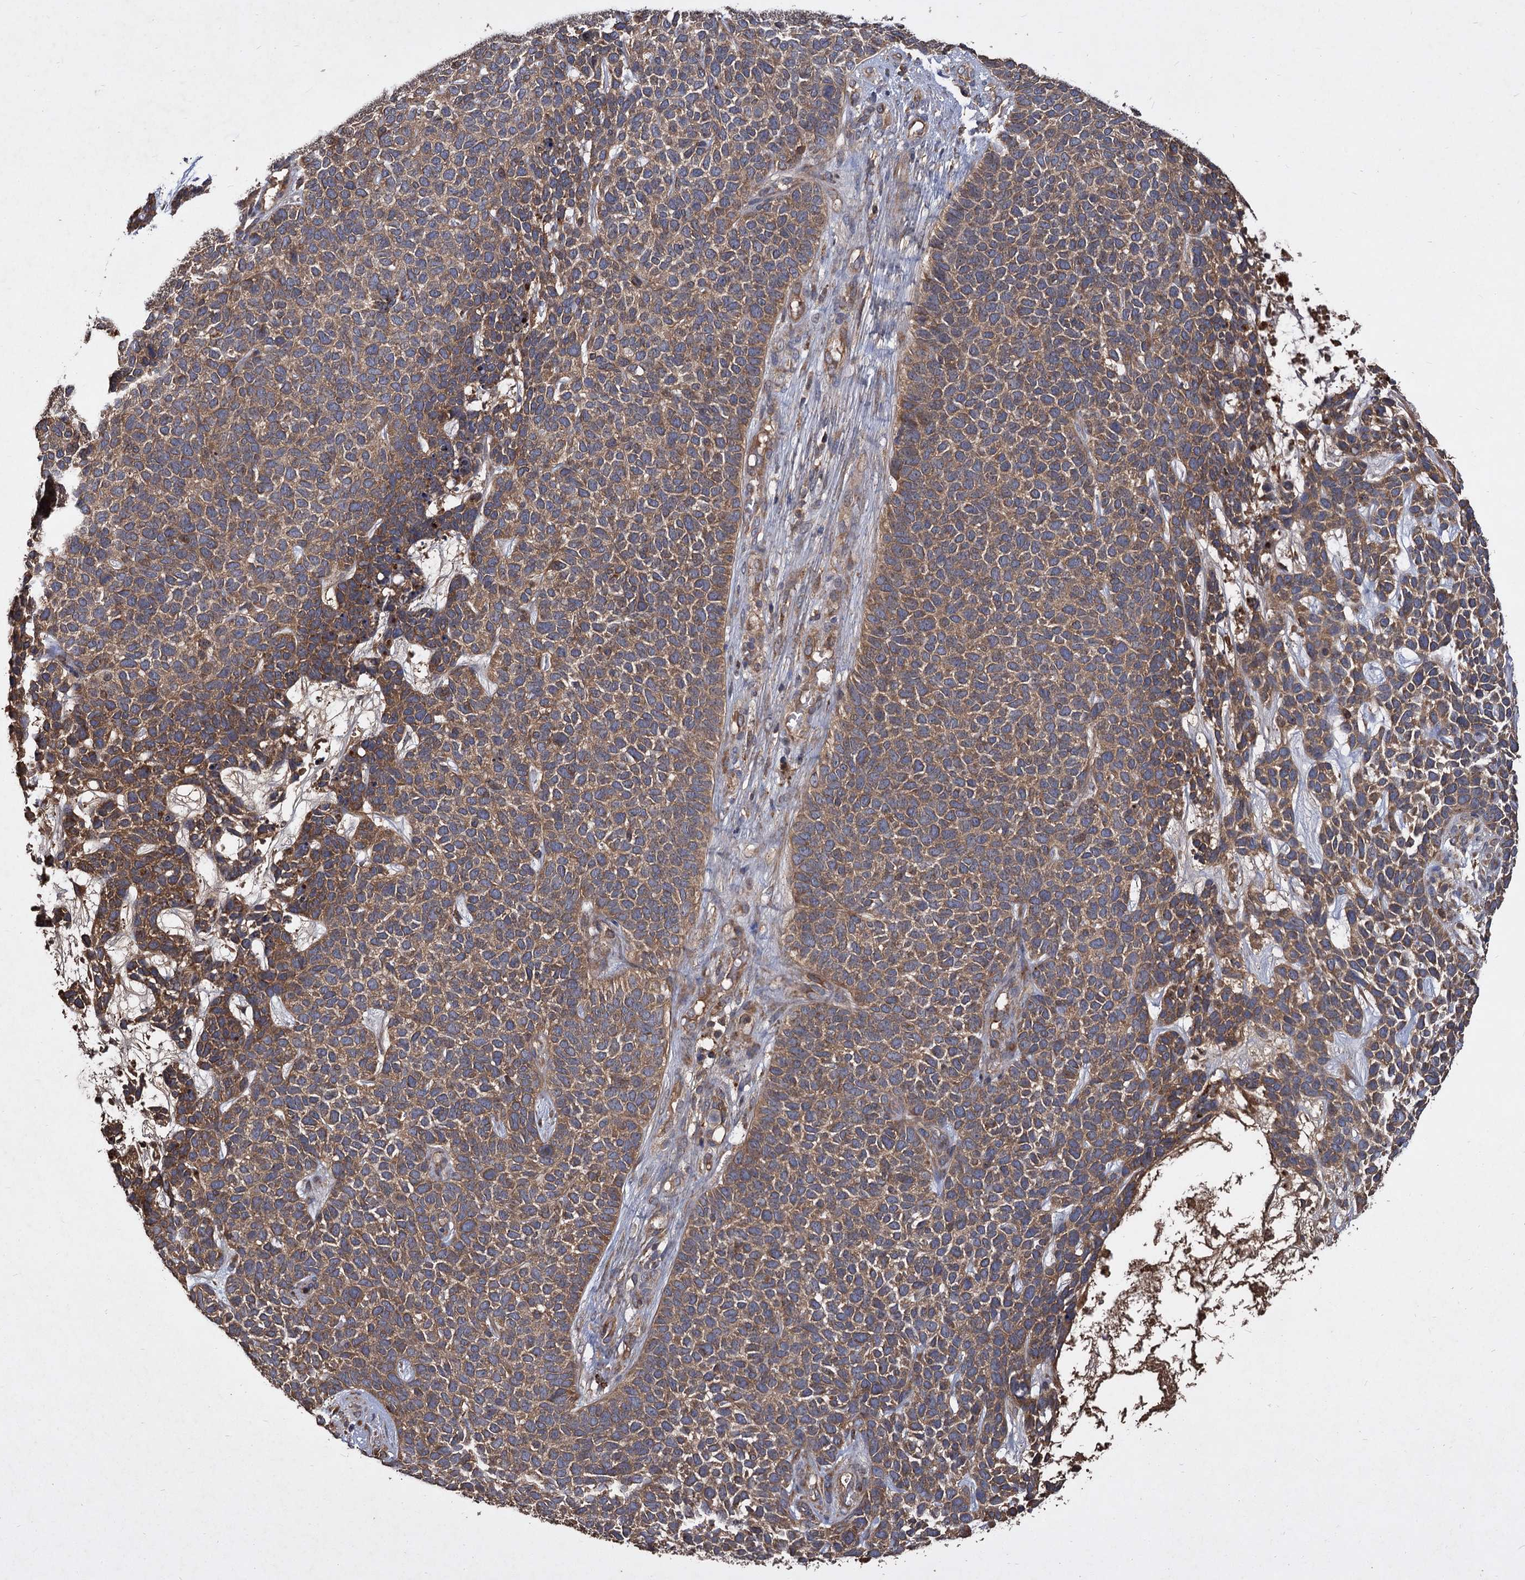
{"staining": {"intensity": "moderate", "quantity": ">75%", "location": "cytoplasmic/membranous"}, "tissue": "skin cancer", "cell_type": "Tumor cells", "image_type": "cancer", "snomed": [{"axis": "morphology", "description": "Basal cell carcinoma"}, {"axis": "topography", "description": "Skin"}], "caption": "Skin basal cell carcinoma stained with immunohistochemistry (IHC) reveals moderate cytoplasmic/membranous staining in approximately >75% of tumor cells.", "gene": "GCLC", "patient": {"sex": "female", "age": 84}}